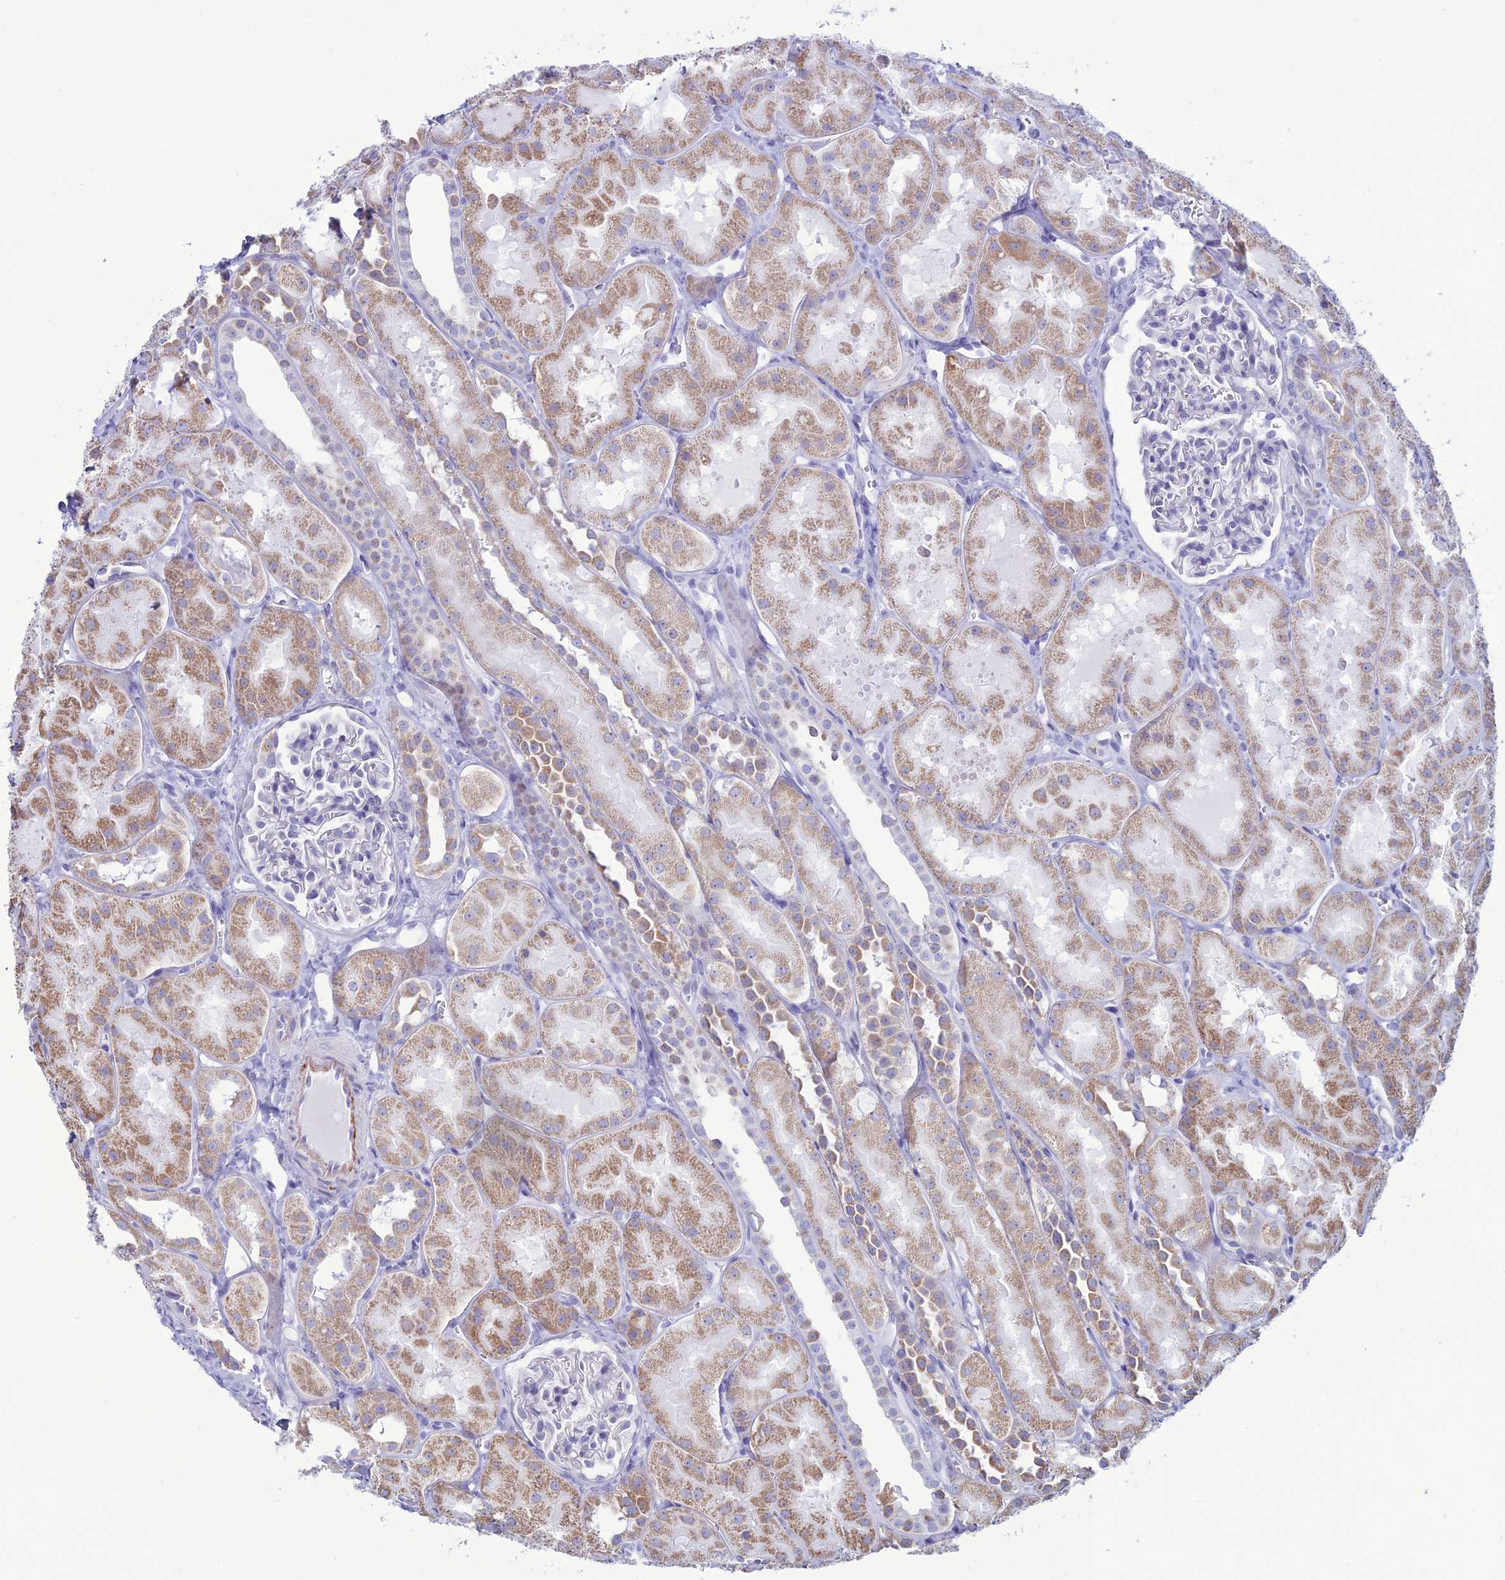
{"staining": {"intensity": "negative", "quantity": "none", "location": "none"}, "tissue": "kidney", "cell_type": "Cells in glomeruli", "image_type": "normal", "snomed": [{"axis": "morphology", "description": "Normal tissue, NOS"}, {"axis": "topography", "description": "Kidney"}, {"axis": "topography", "description": "Urinary bladder"}], "caption": "This image is of normal kidney stained with immunohistochemistry (IHC) to label a protein in brown with the nuclei are counter-stained blue. There is no staining in cells in glomeruli. (Stains: DAB (3,3'-diaminobenzidine) immunohistochemistry with hematoxylin counter stain, Microscopy: brightfield microscopy at high magnification).", "gene": "CFAP210", "patient": {"sex": "male", "age": 16}}